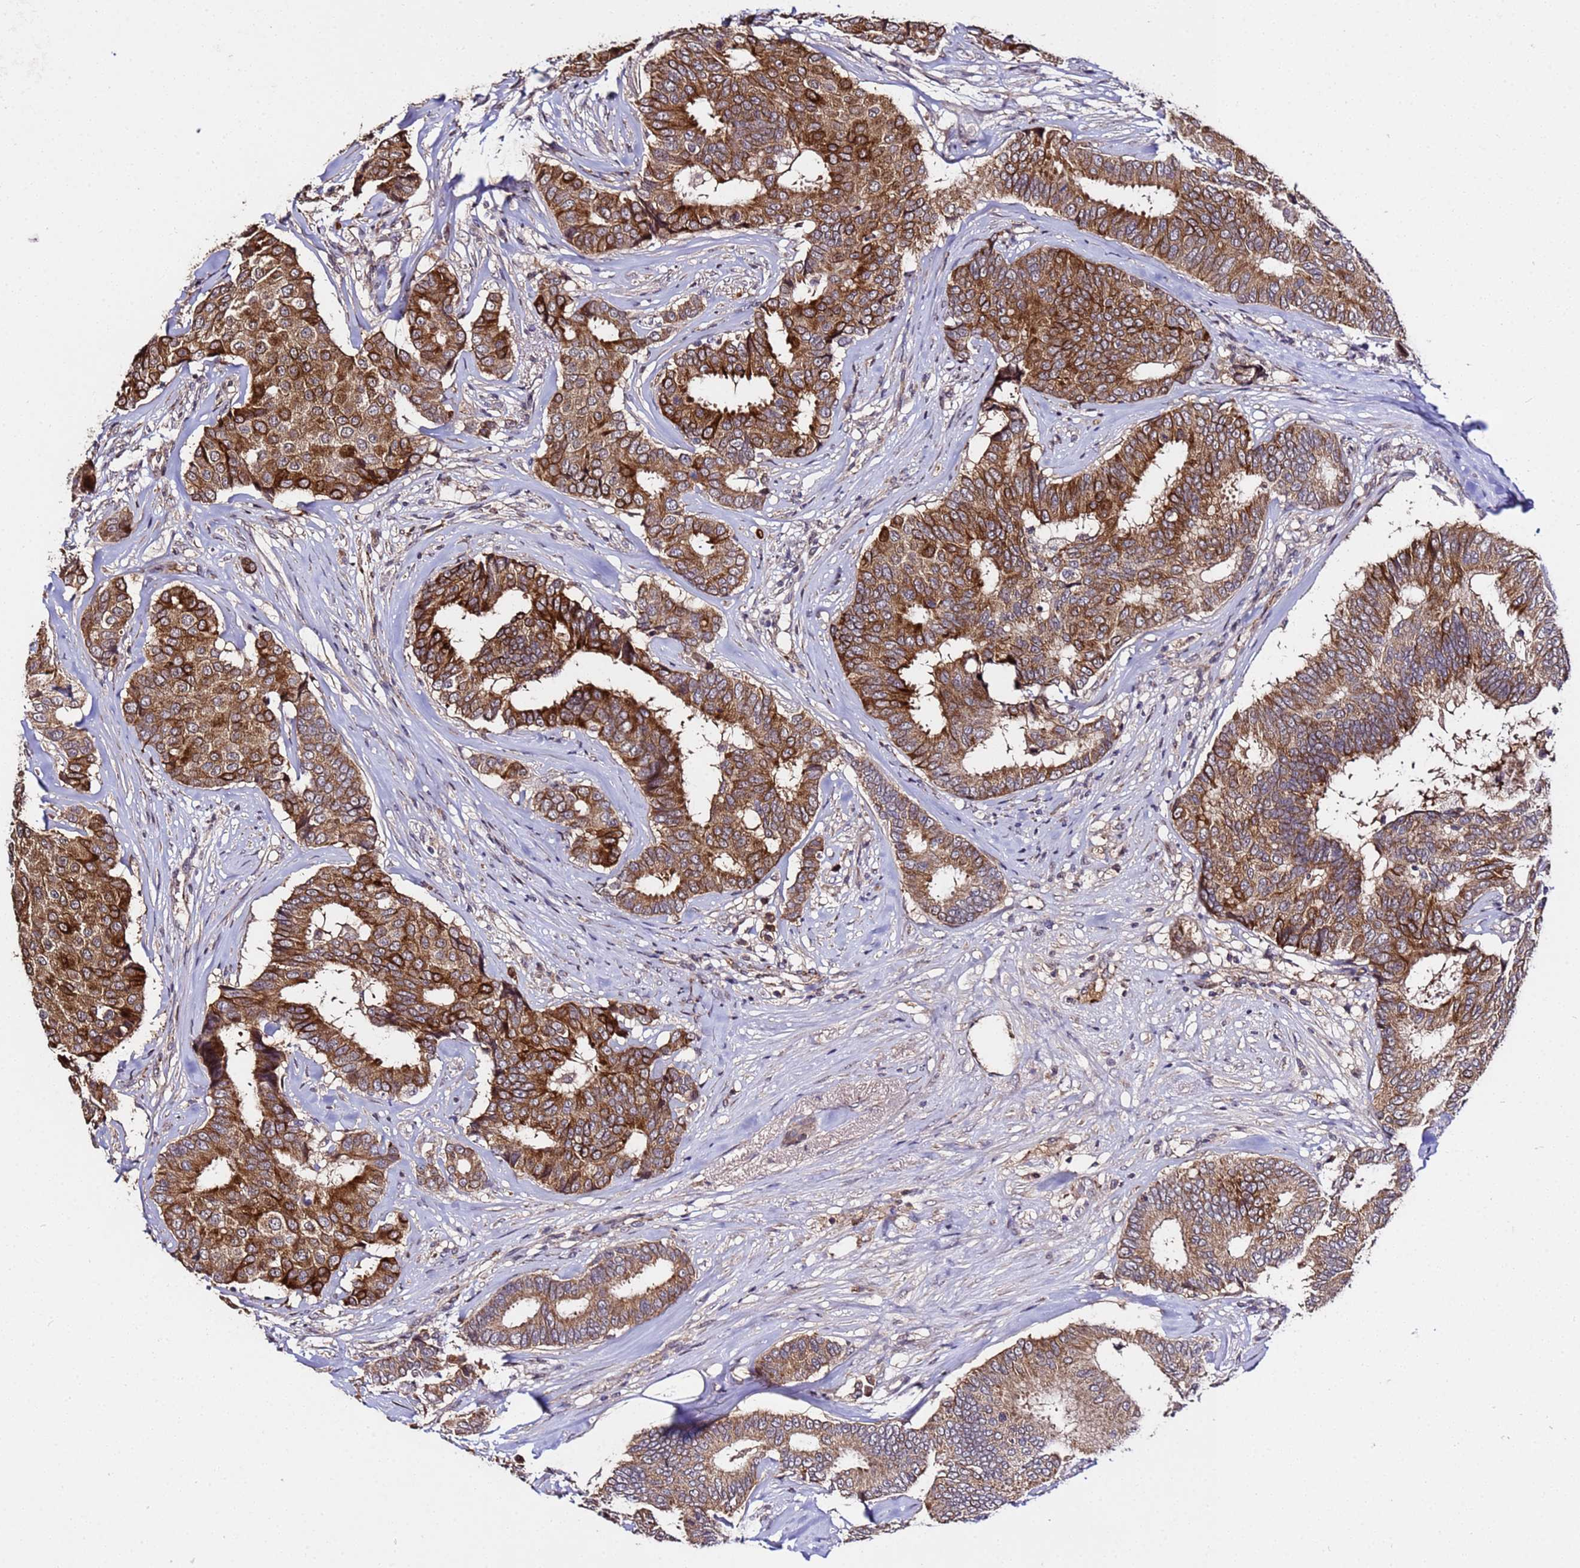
{"staining": {"intensity": "strong", "quantity": ">75%", "location": "cytoplasmic/membranous"}, "tissue": "breast cancer", "cell_type": "Tumor cells", "image_type": "cancer", "snomed": [{"axis": "morphology", "description": "Duct carcinoma"}, {"axis": "topography", "description": "Breast"}], "caption": "This image exhibits immunohistochemistry staining of human breast cancer, with high strong cytoplasmic/membranous expression in approximately >75% of tumor cells.", "gene": "WNK4", "patient": {"sex": "female", "age": 75}}